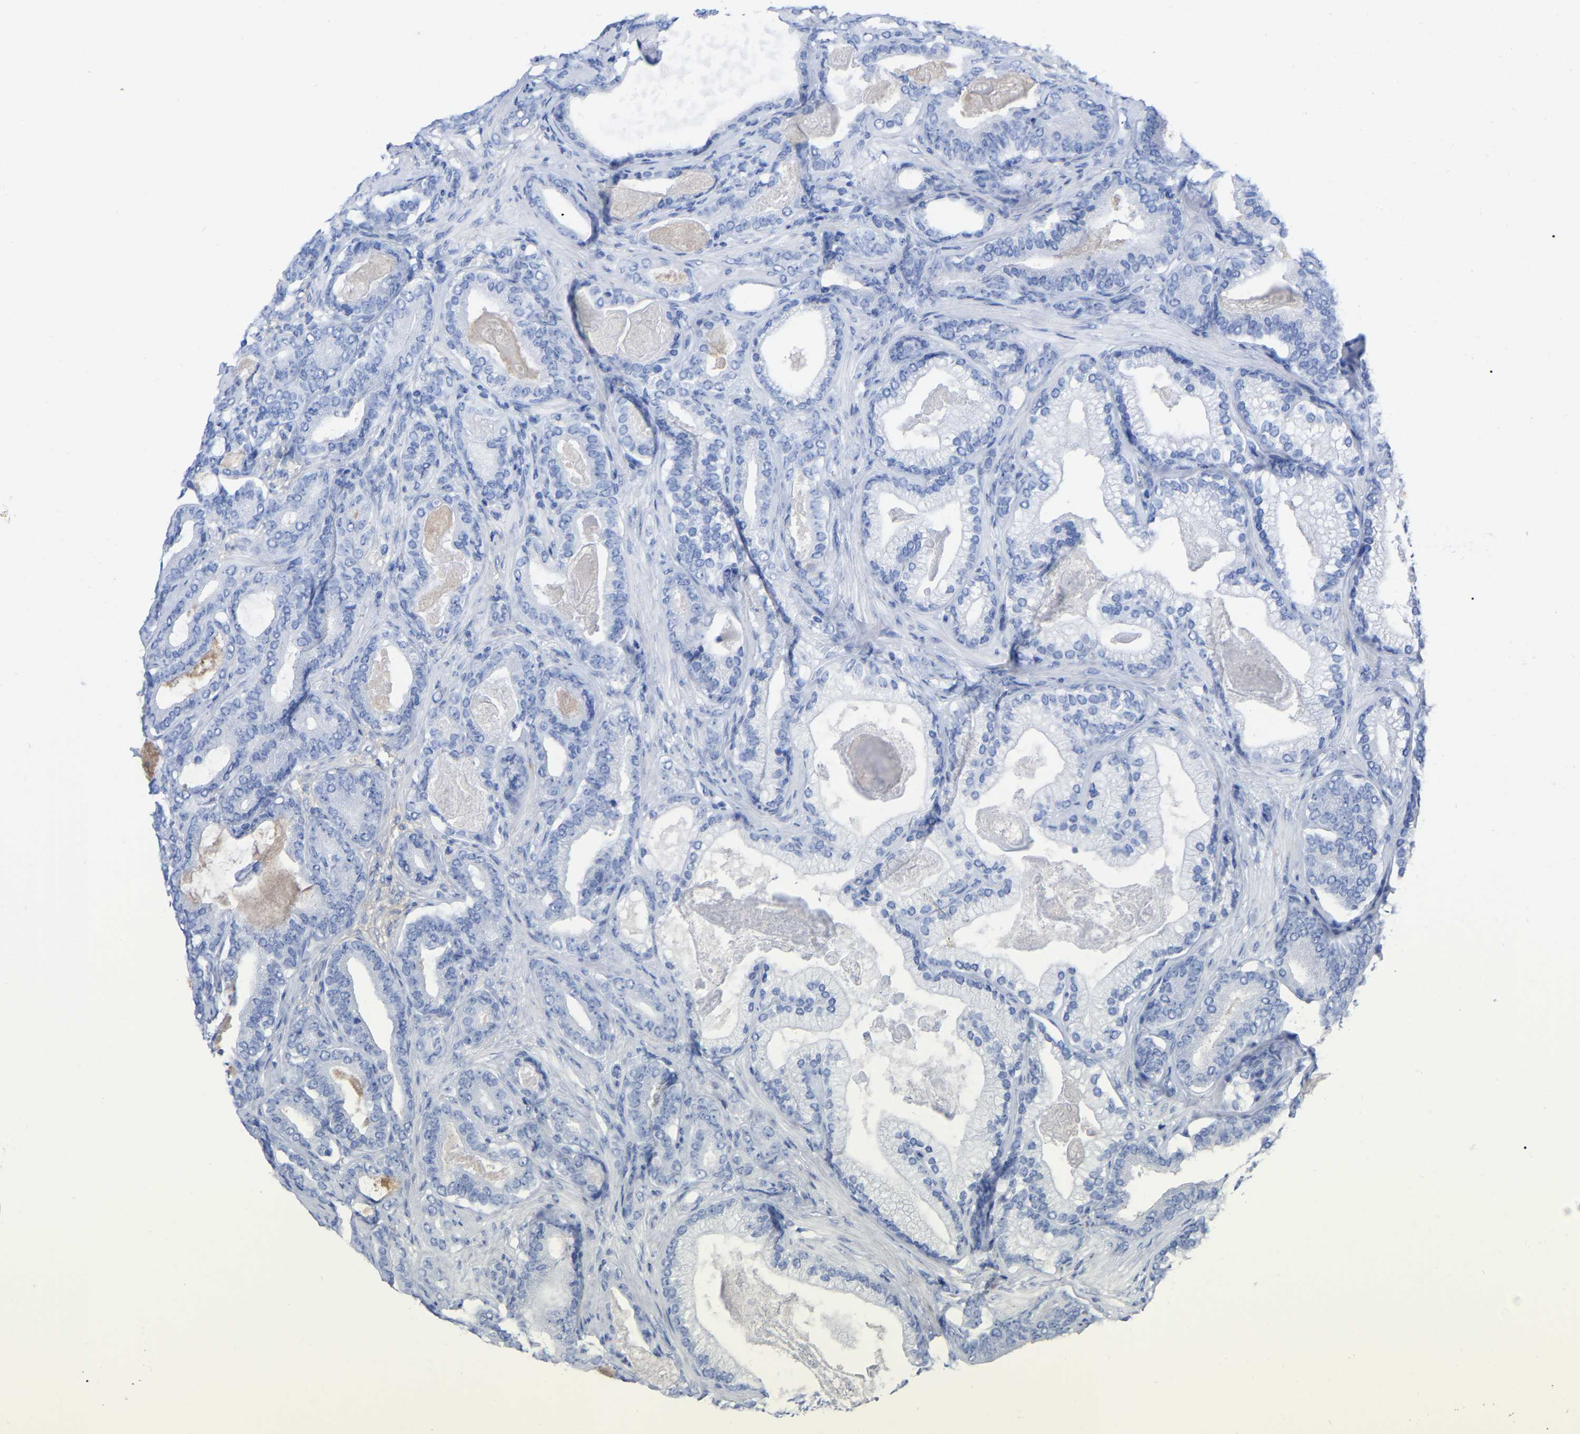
{"staining": {"intensity": "negative", "quantity": "none", "location": "none"}, "tissue": "prostate cancer", "cell_type": "Tumor cells", "image_type": "cancer", "snomed": [{"axis": "morphology", "description": "Adenocarcinoma, High grade"}, {"axis": "topography", "description": "Prostate"}], "caption": "Protein analysis of prostate high-grade adenocarcinoma demonstrates no significant staining in tumor cells. (IHC, brightfield microscopy, high magnification).", "gene": "HAPLN1", "patient": {"sex": "male", "age": 60}}